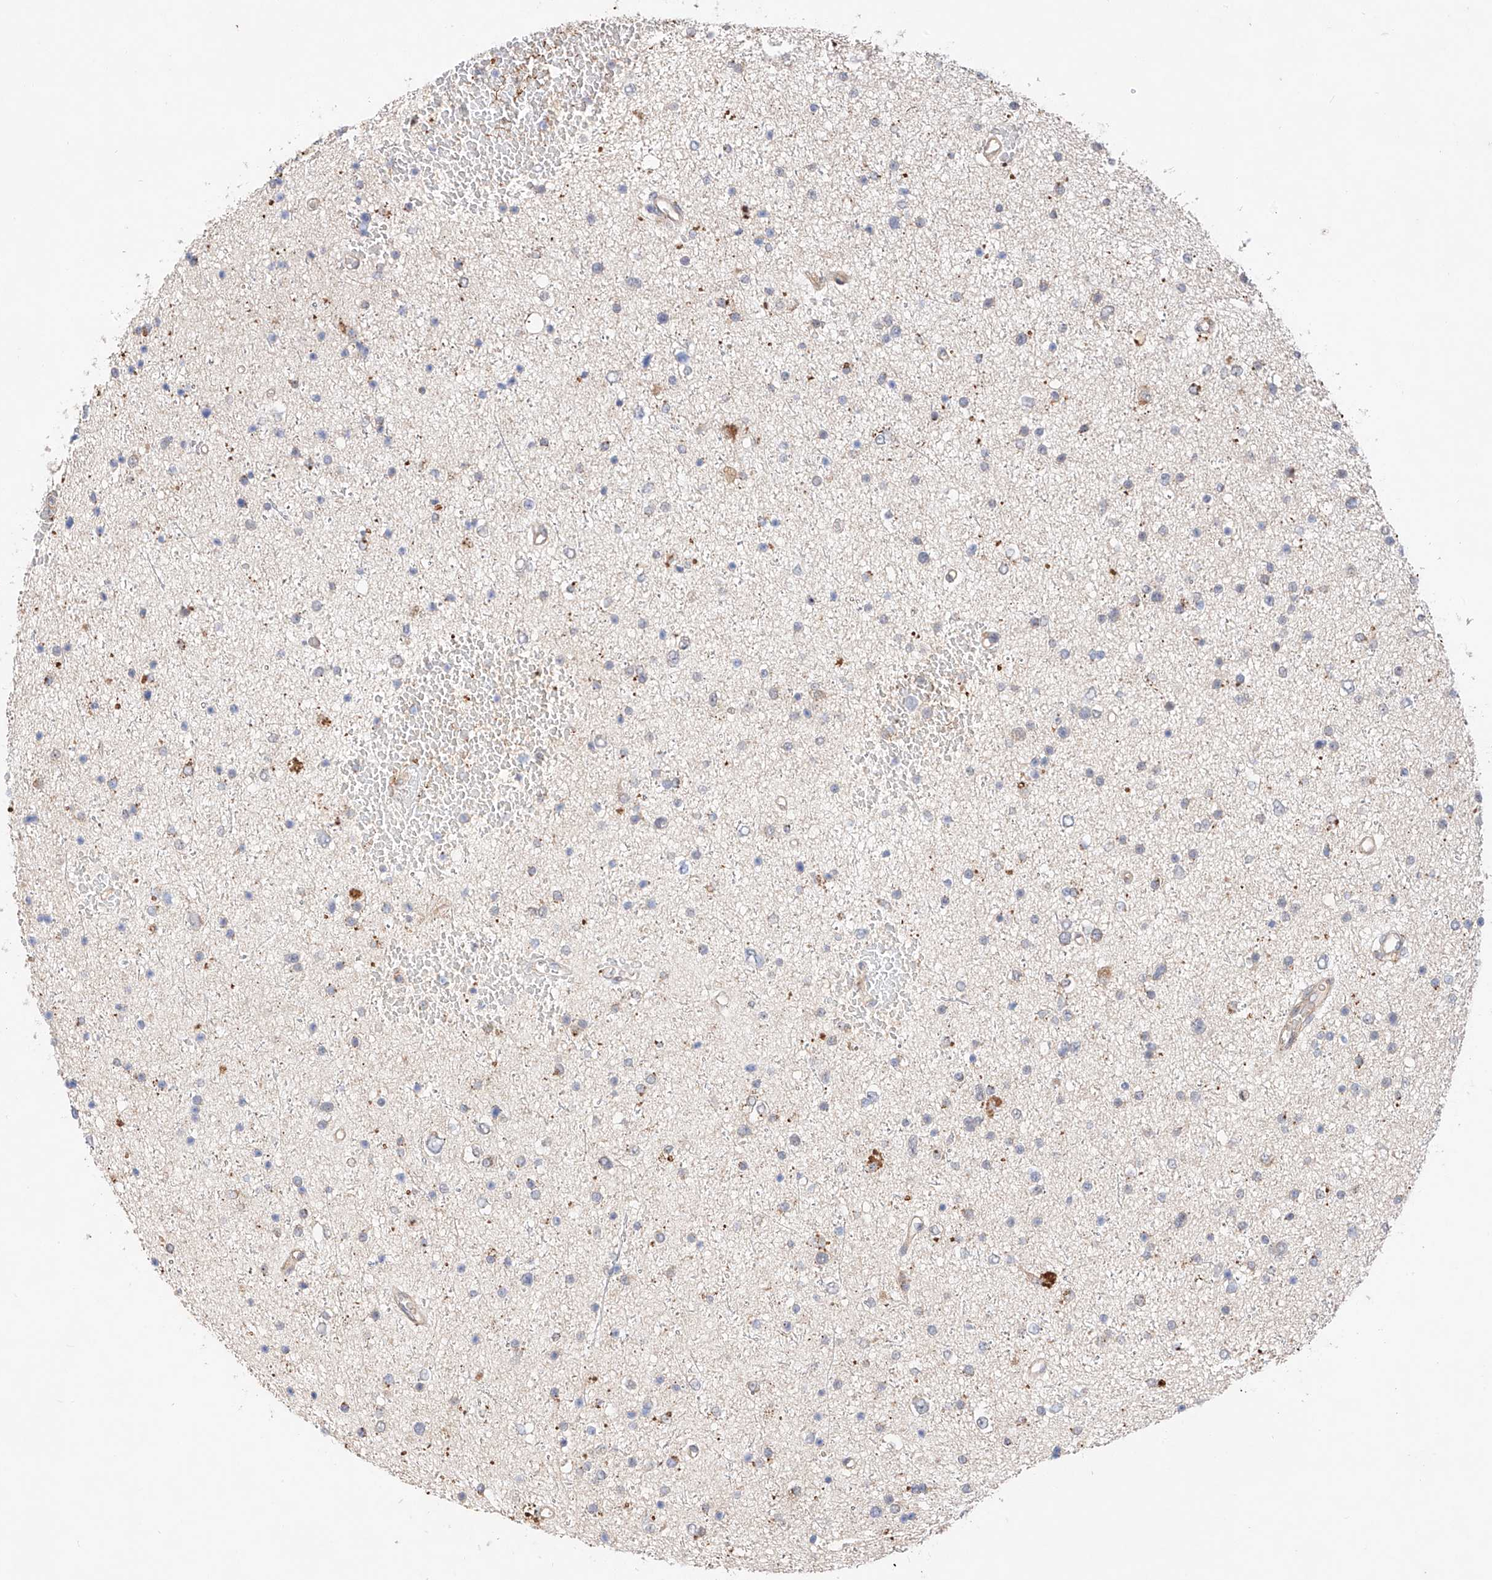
{"staining": {"intensity": "negative", "quantity": "none", "location": "none"}, "tissue": "glioma", "cell_type": "Tumor cells", "image_type": "cancer", "snomed": [{"axis": "morphology", "description": "Glioma, malignant, Low grade"}, {"axis": "topography", "description": "Brain"}], "caption": "There is no significant positivity in tumor cells of glioma.", "gene": "GCNT1", "patient": {"sex": "female", "age": 37}}